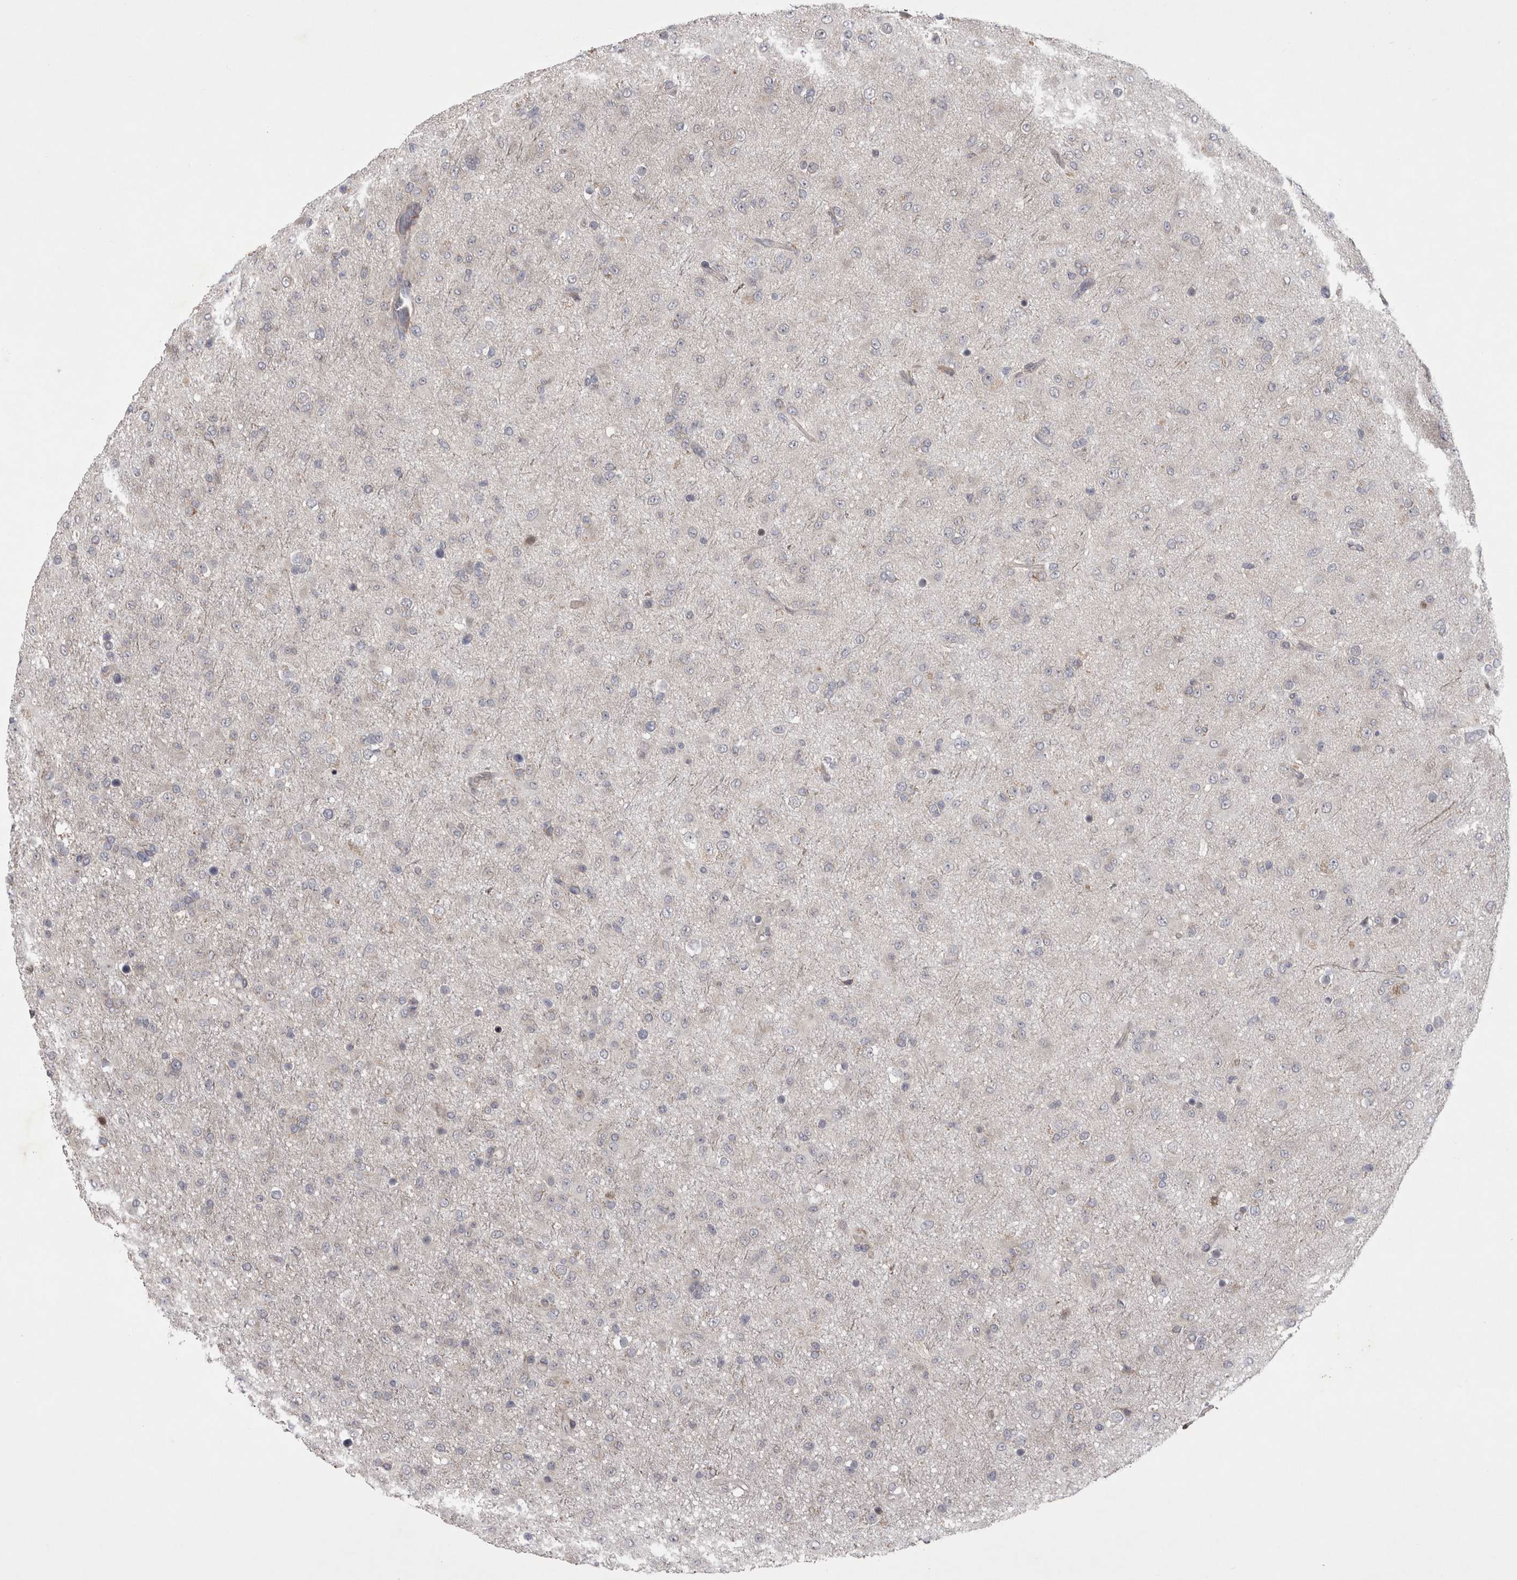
{"staining": {"intensity": "negative", "quantity": "none", "location": "none"}, "tissue": "glioma", "cell_type": "Tumor cells", "image_type": "cancer", "snomed": [{"axis": "morphology", "description": "Glioma, malignant, Low grade"}, {"axis": "topography", "description": "Brain"}], "caption": "Image shows no protein expression in tumor cells of glioma tissue.", "gene": "NENF", "patient": {"sex": "male", "age": 65}}